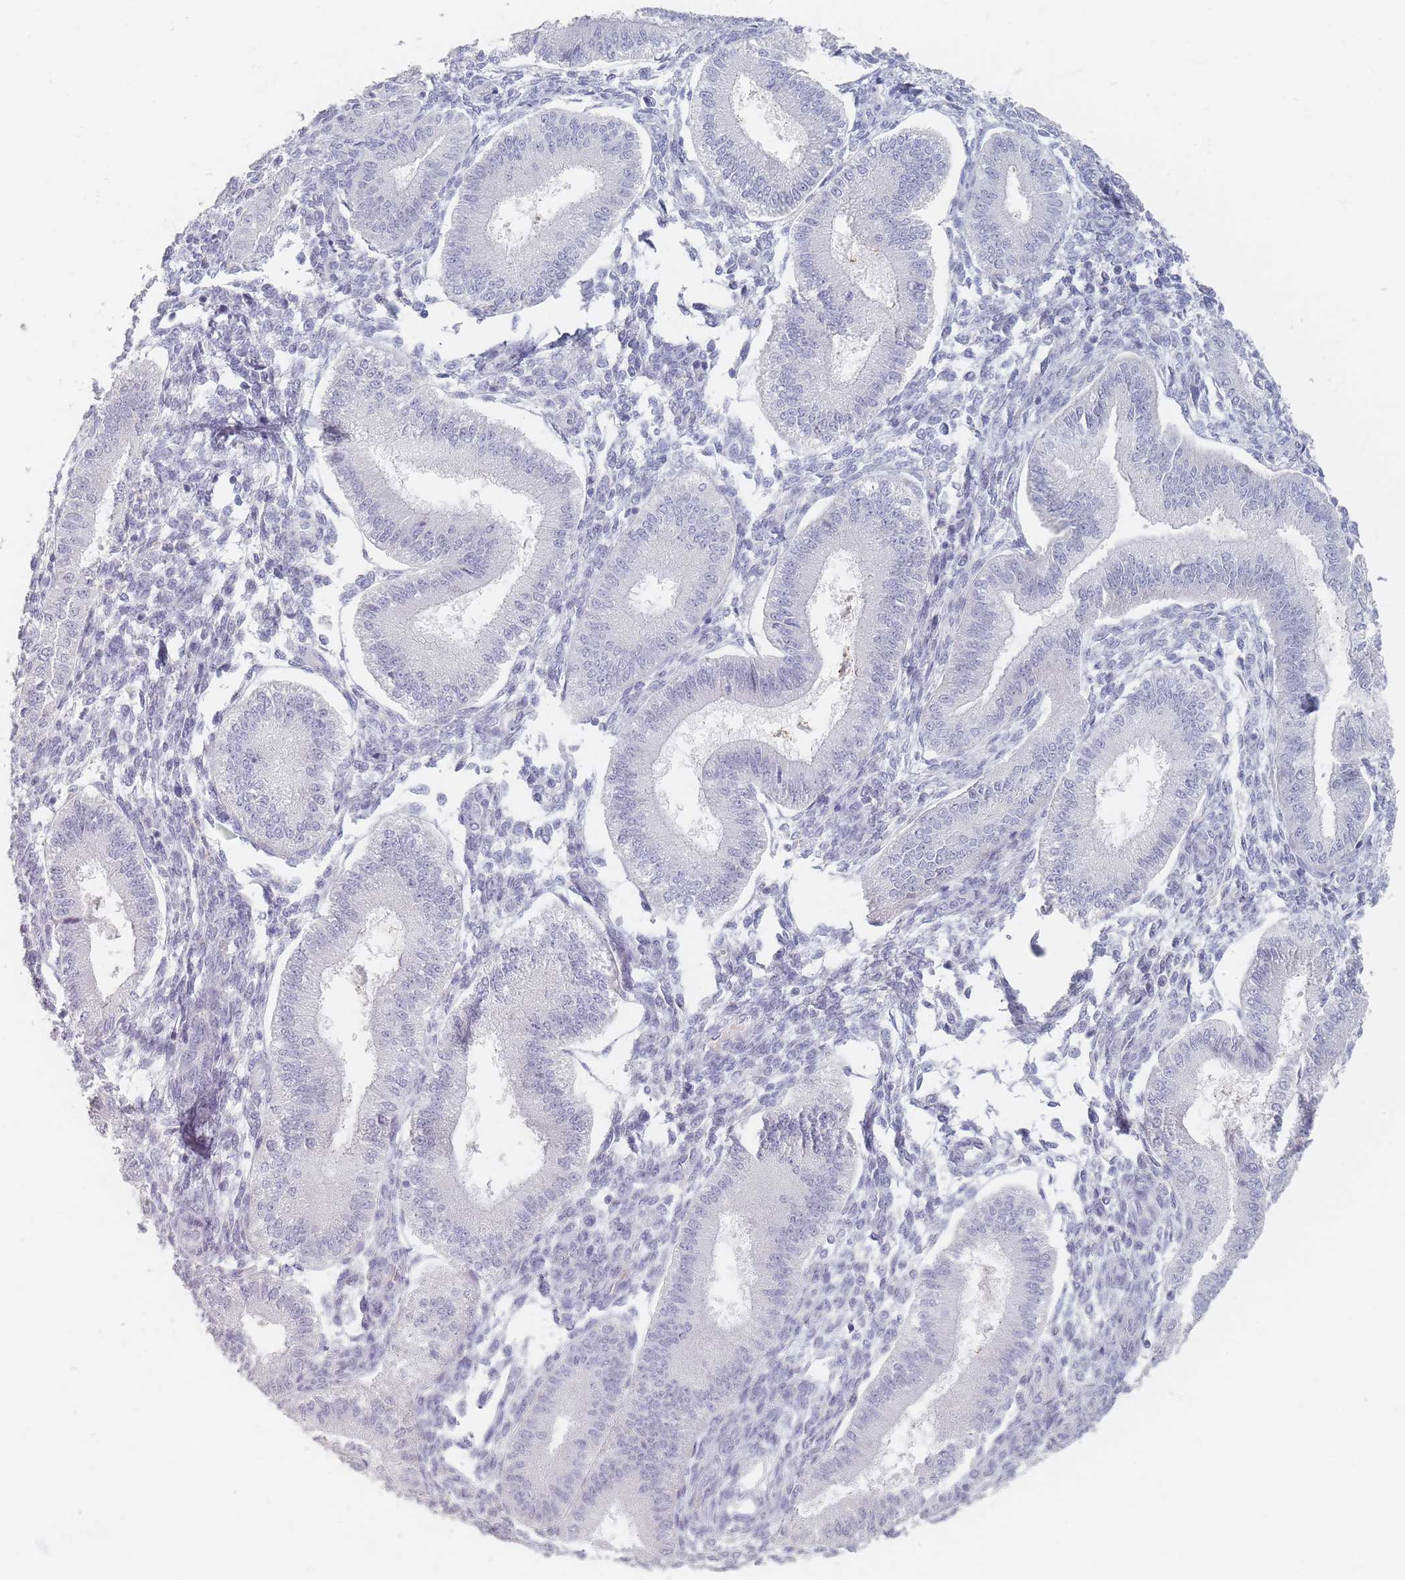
{"staining": {"intensity": "negative", "quantity": "none", "location": "none"}, "tissue": "endometrium", "cell_type": "Cells in endometrial stroma", "image_type": "normal", "snomed": [{"axis": "morphology", "description": "Normal tissue, NOS"}, {"axis": "topography", "description": "Endometrium"}], "caption": "This is an immunohistochemistry (IHC) image of unremarkable human endometrium. There is no expression in cells in endometrial stroma.", "gene": "HELZ2", "patient": {"sex": "female", "age": 39}}